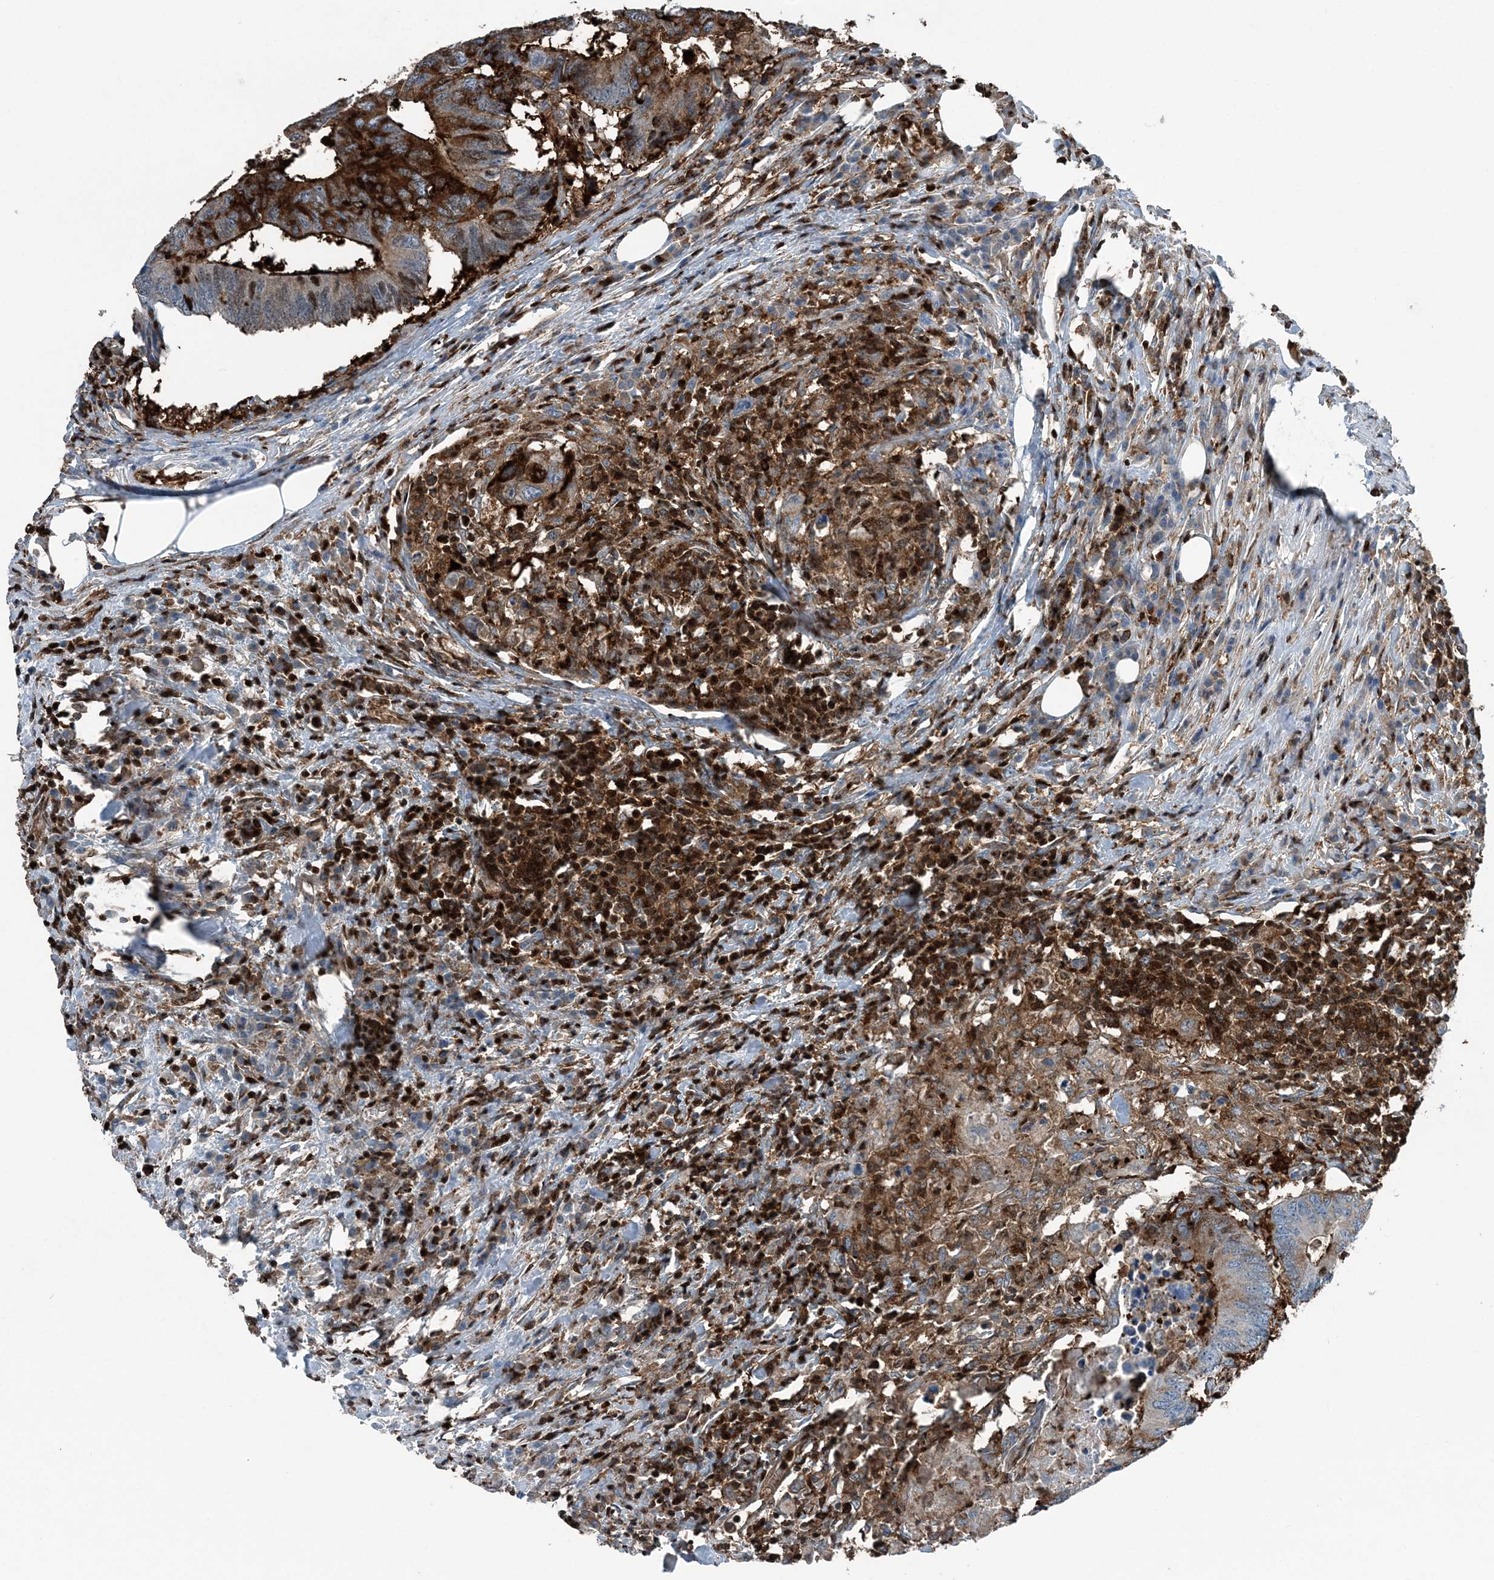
{"staining": {"intensity": "strong", "quantity": ">75%", "location": "cytoplasmic/membranous"}, "tissue": "colorectal cancer", "cell_type": "Tumor cells", "image_type": "cancer", "snomed": [{"axis": "morphology", "description": "Adenocarcinoma, NOS"}, {"axis": "topography", "description": "Colon"}], "caption": "The photomicrograph shows a brown stain indicating the presence of a protein in the cytoplasmic/membranous of tumor cells in colorectal cancer (adenocarcinoma).", "gene": "CFL1", "patient": {"sex": "male", "age": 71}}